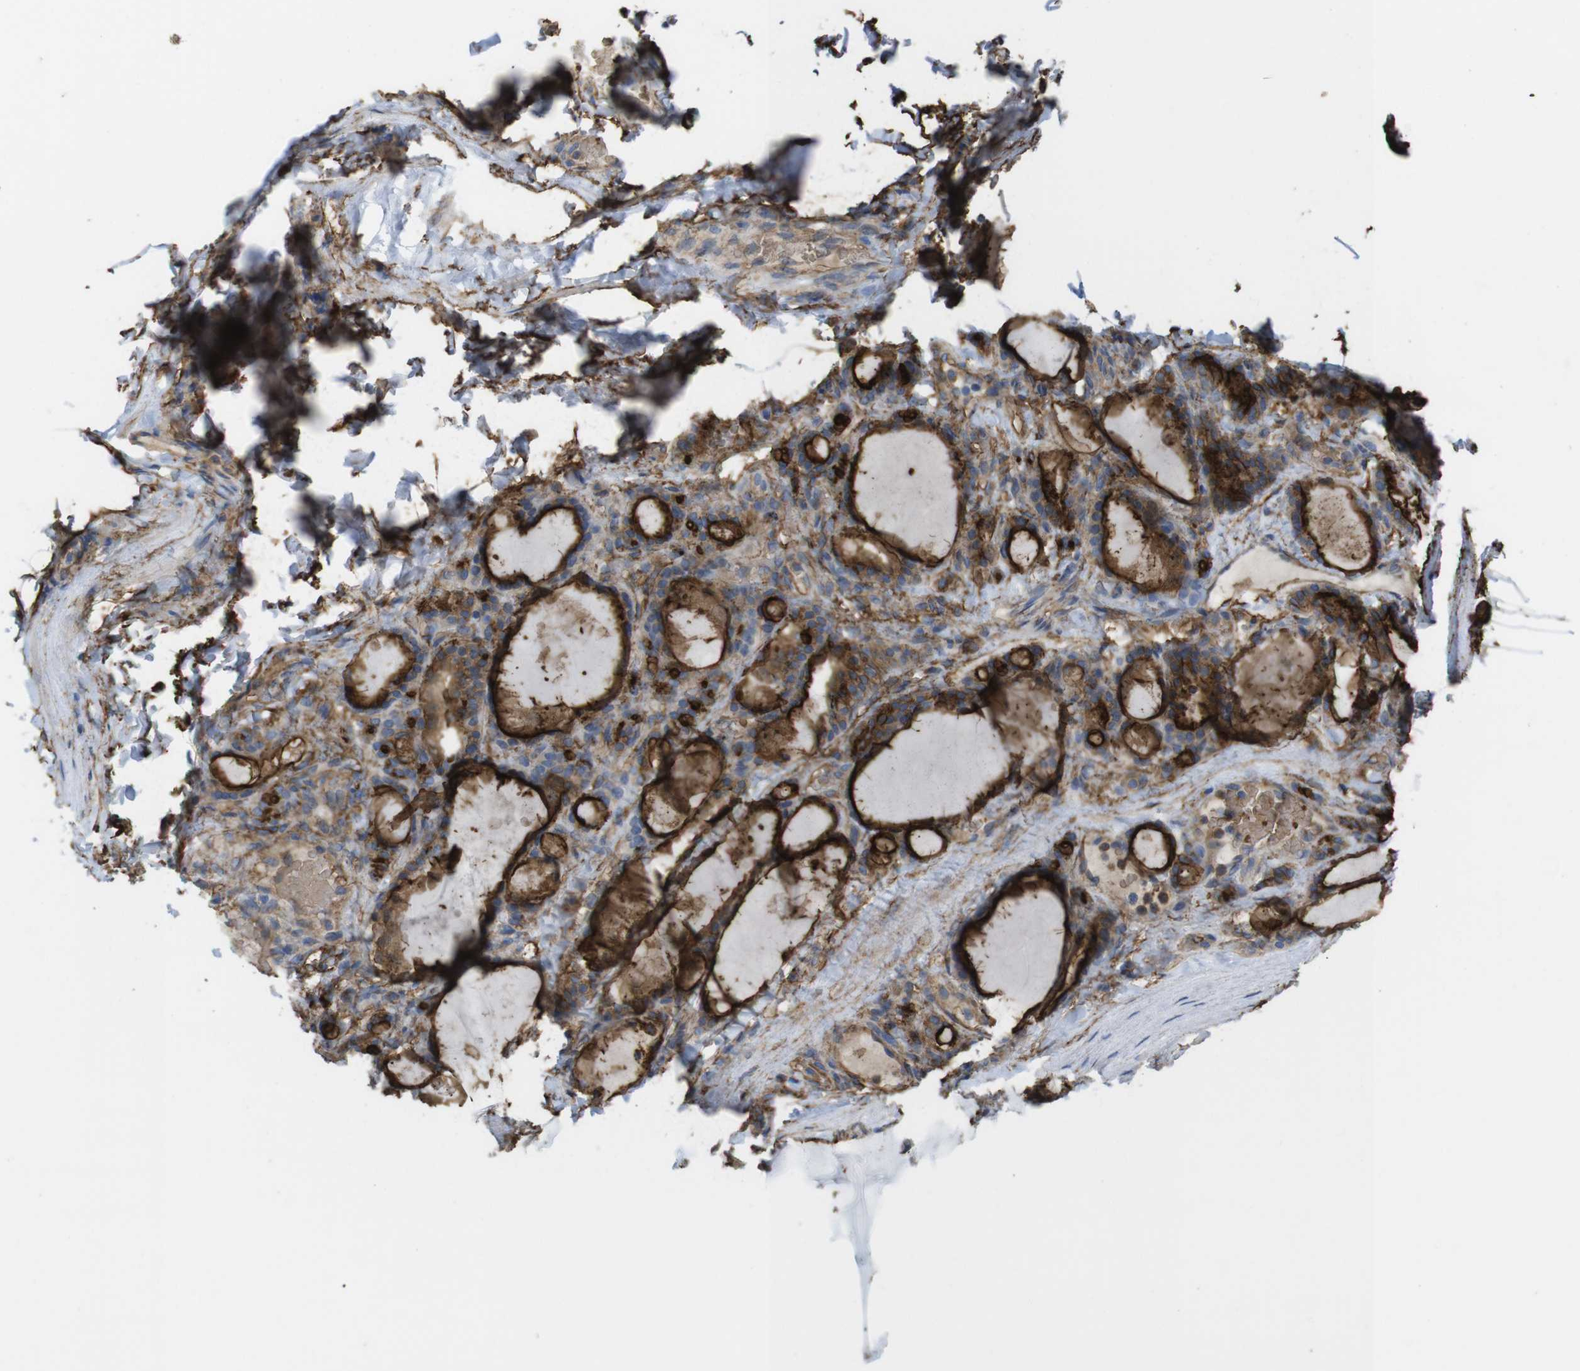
{"staining": {"intensity": "strong", "quantity": ">75%", "location": "cytoplasmic/membranous"}, "tissue": "thyroid gland", "cell_type": "Glandular cells", "image_type": "normal", "snomed": [{"axis": "morphology", "description": "Normal tissue, NOS"}, {"axis": "topography", "description": "Thyroid gland"}], "caption": "Thyroid gland stained for a protein (brown) exhibits strong cytoplasmic/membranous positive positivity in about >75% of glandular cells.", "gene": "CYBRD1", "patient": {"sex": "female", "age": 28}}